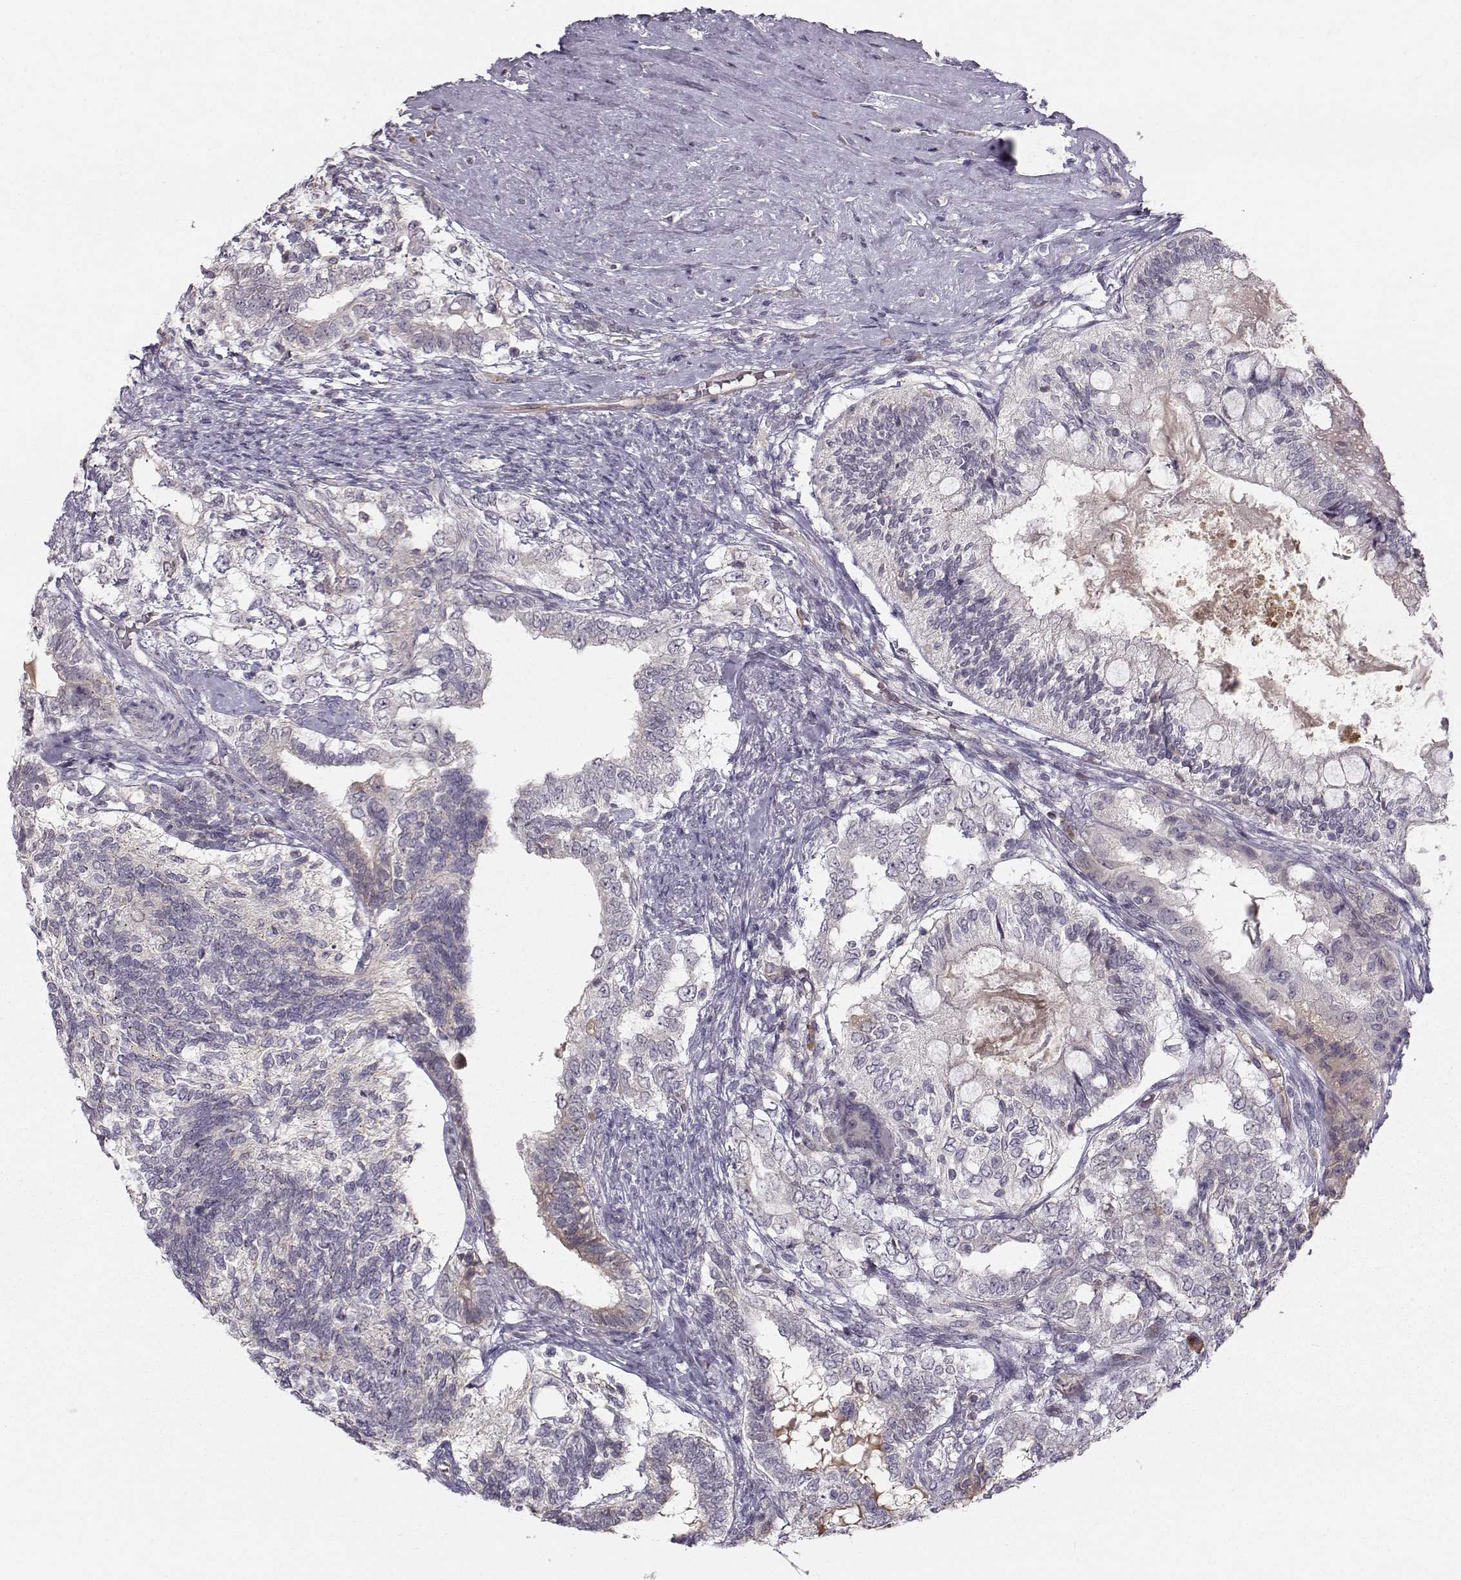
{"staining": {"intensity": "negative", "quantity": "none", "location": "none"}, "tissue": "testis cancer", "cell_type": "Tumor cells", "image_type": "cancer", "snomed": [{"axis": "morphology", "description": "Seminoma, NOS"}, {"axis": "morphology", "description": "Carcinoma, Embryonal, NOS"}, {"axis": "topography", "description": "Testis"}], "caption": "Human seminoma (testis) stained for a protein using immunohistochemistry shows no expression in tumor cells.", "gene": "OPRD1", "patient": {"sex": "male", "age": 41}}